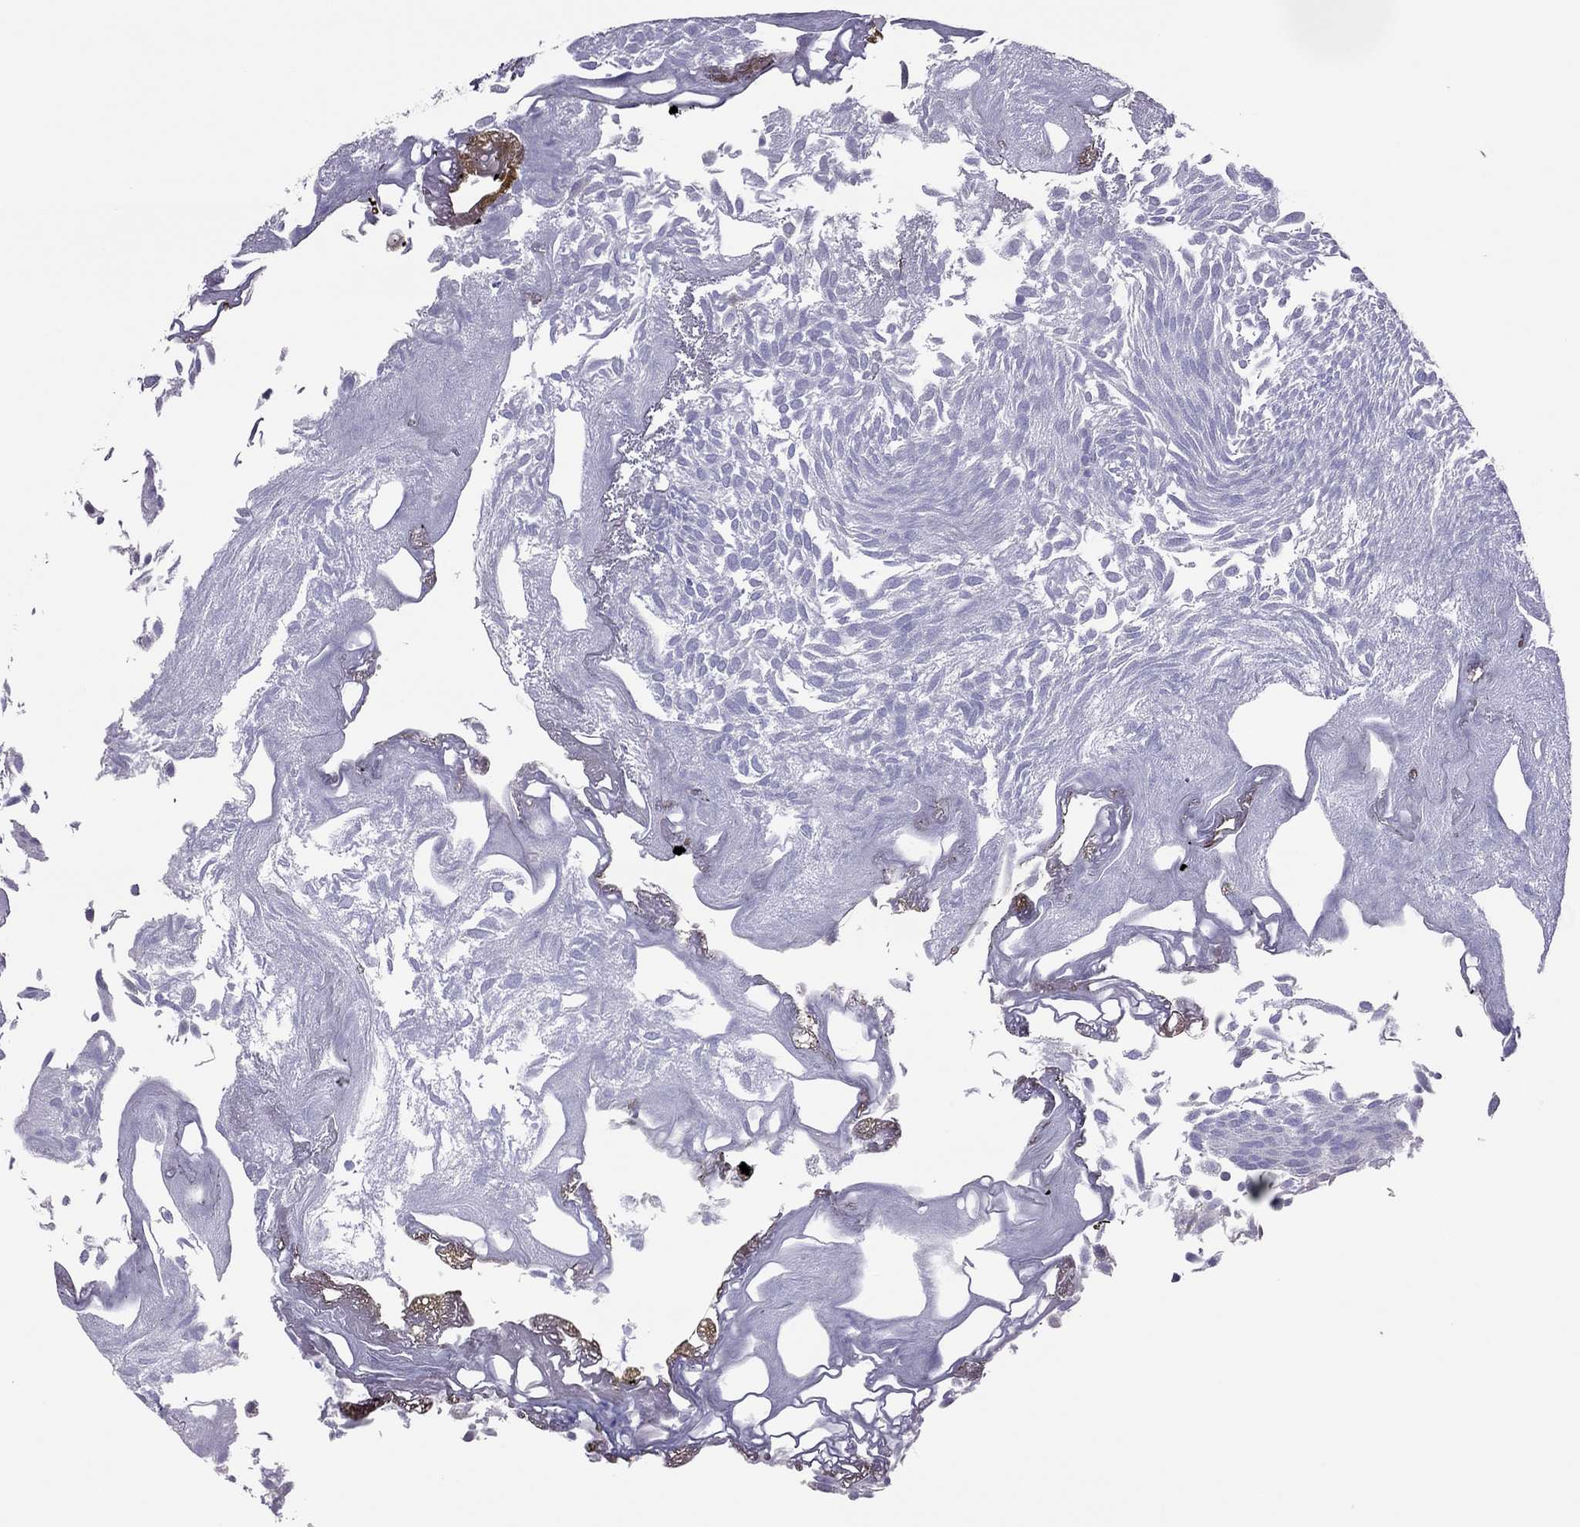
{"staining": {"intensity": "negative", "quantity": "none", "location": "none"}, "tissue": "urothelial cancer", "cell_type": "Tumor cells", "image_type": "cancer", "snomed": [{"axis": "morphology", "description": "Urothelial carcinoma, Low grade"}, {"axis": "topography", "description": "Urinary bladder"}], "caption": "A histopathology image of human low-grade urothelial carcinoma is negative for staining in tumor cells.", "gene": "SPINT3", "patient": {"sex": "male", "age": 52}}